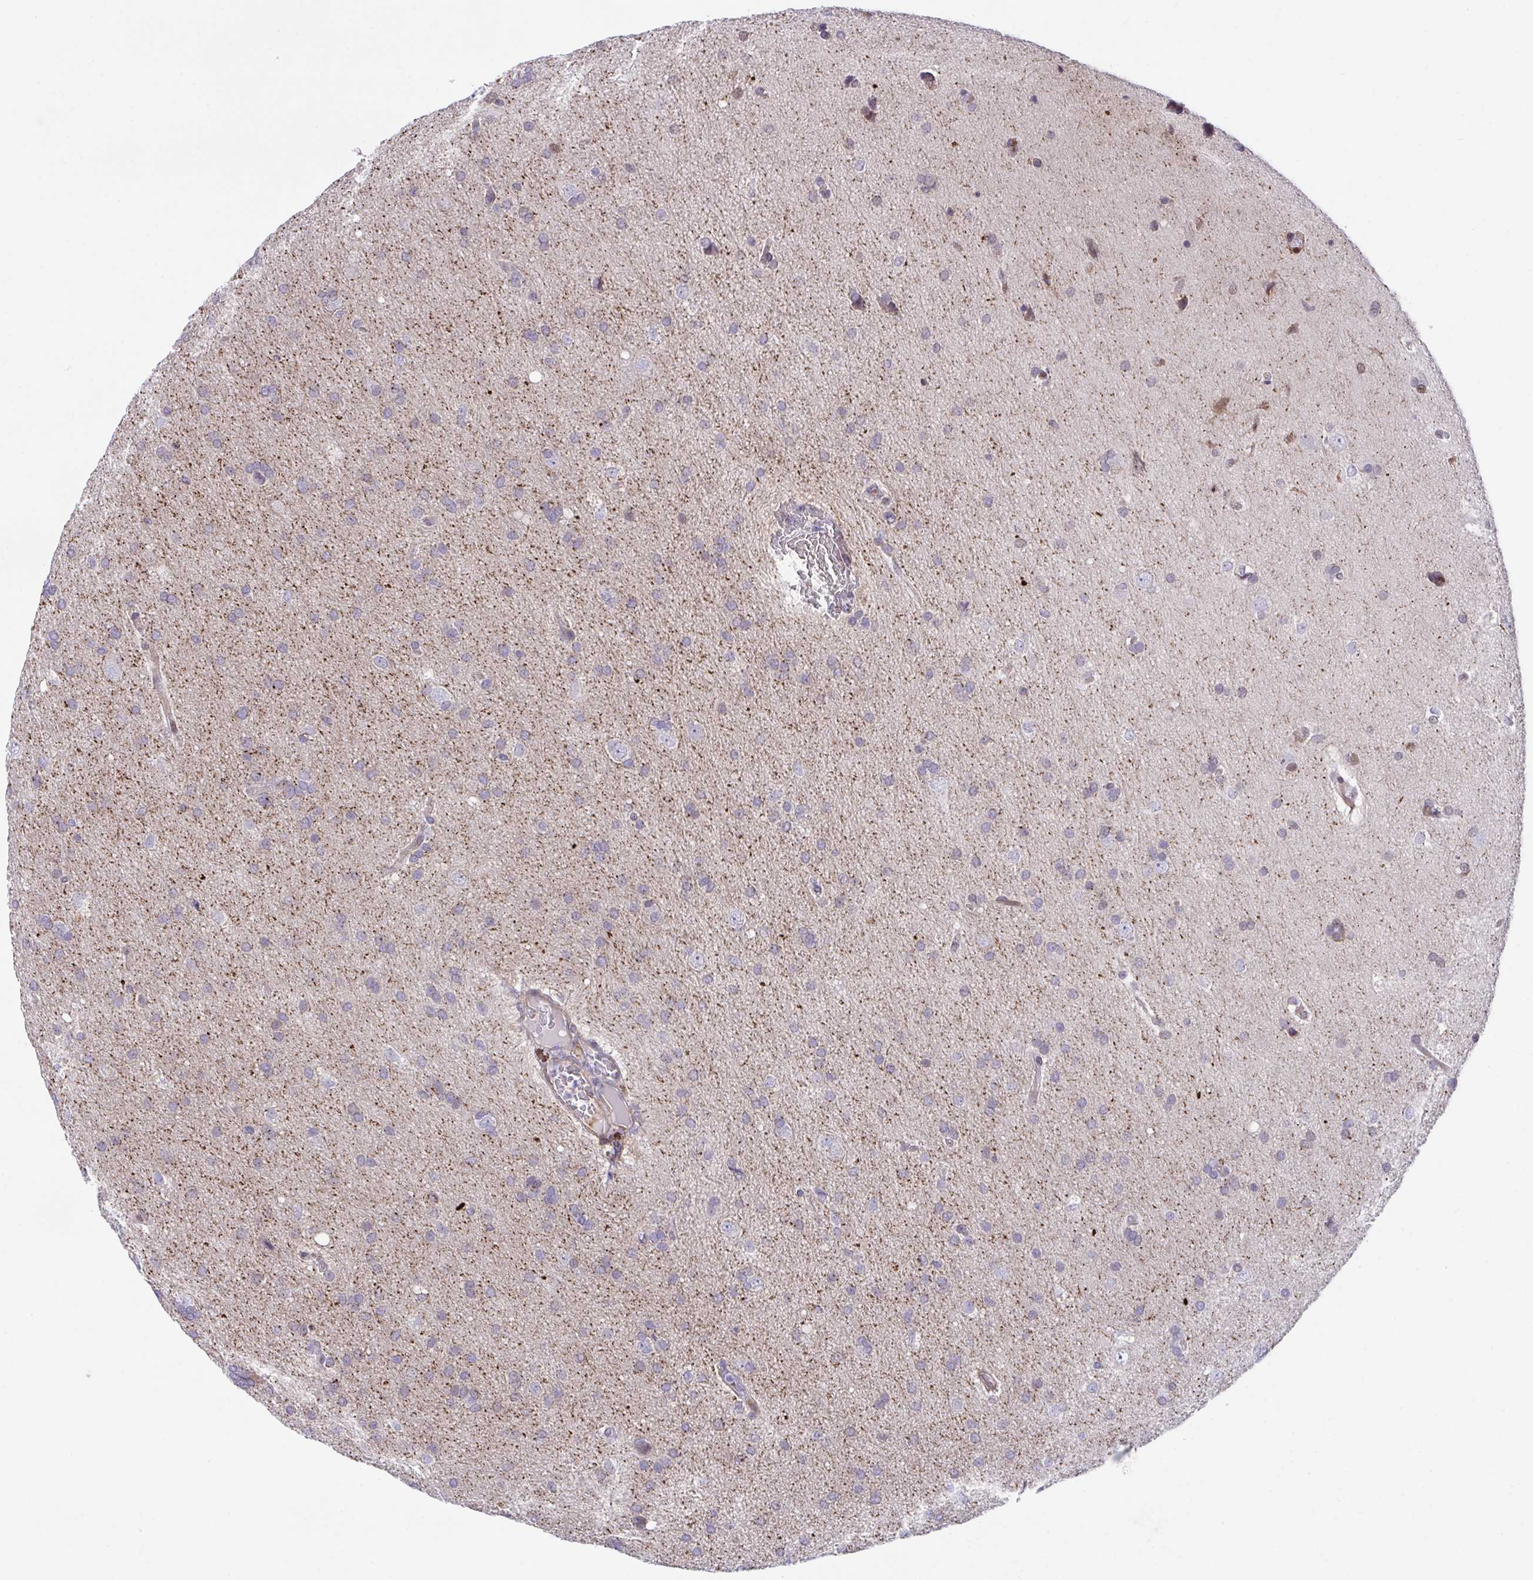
{"staining": {"intensity": "weak", "quantity": "25%-75%", "location": "cytoplasmic/membranous"}, "tissue": "glioma", "cell_type": "Tumor cells", "image_type": "cancer", "snomed": [{"axis": "morphology", "description": "Glioma, malignant, Low grade"}, {"axis": "topography", "description": "Brain"}], "caption": "Immunohistochemical staining of glioma displays weak cytoplasmic/membranous protein positivity in approximately 25%-75% of tumor cells.", "gene": "PPIH", "patient": {"sex": "female", "age": 54}}